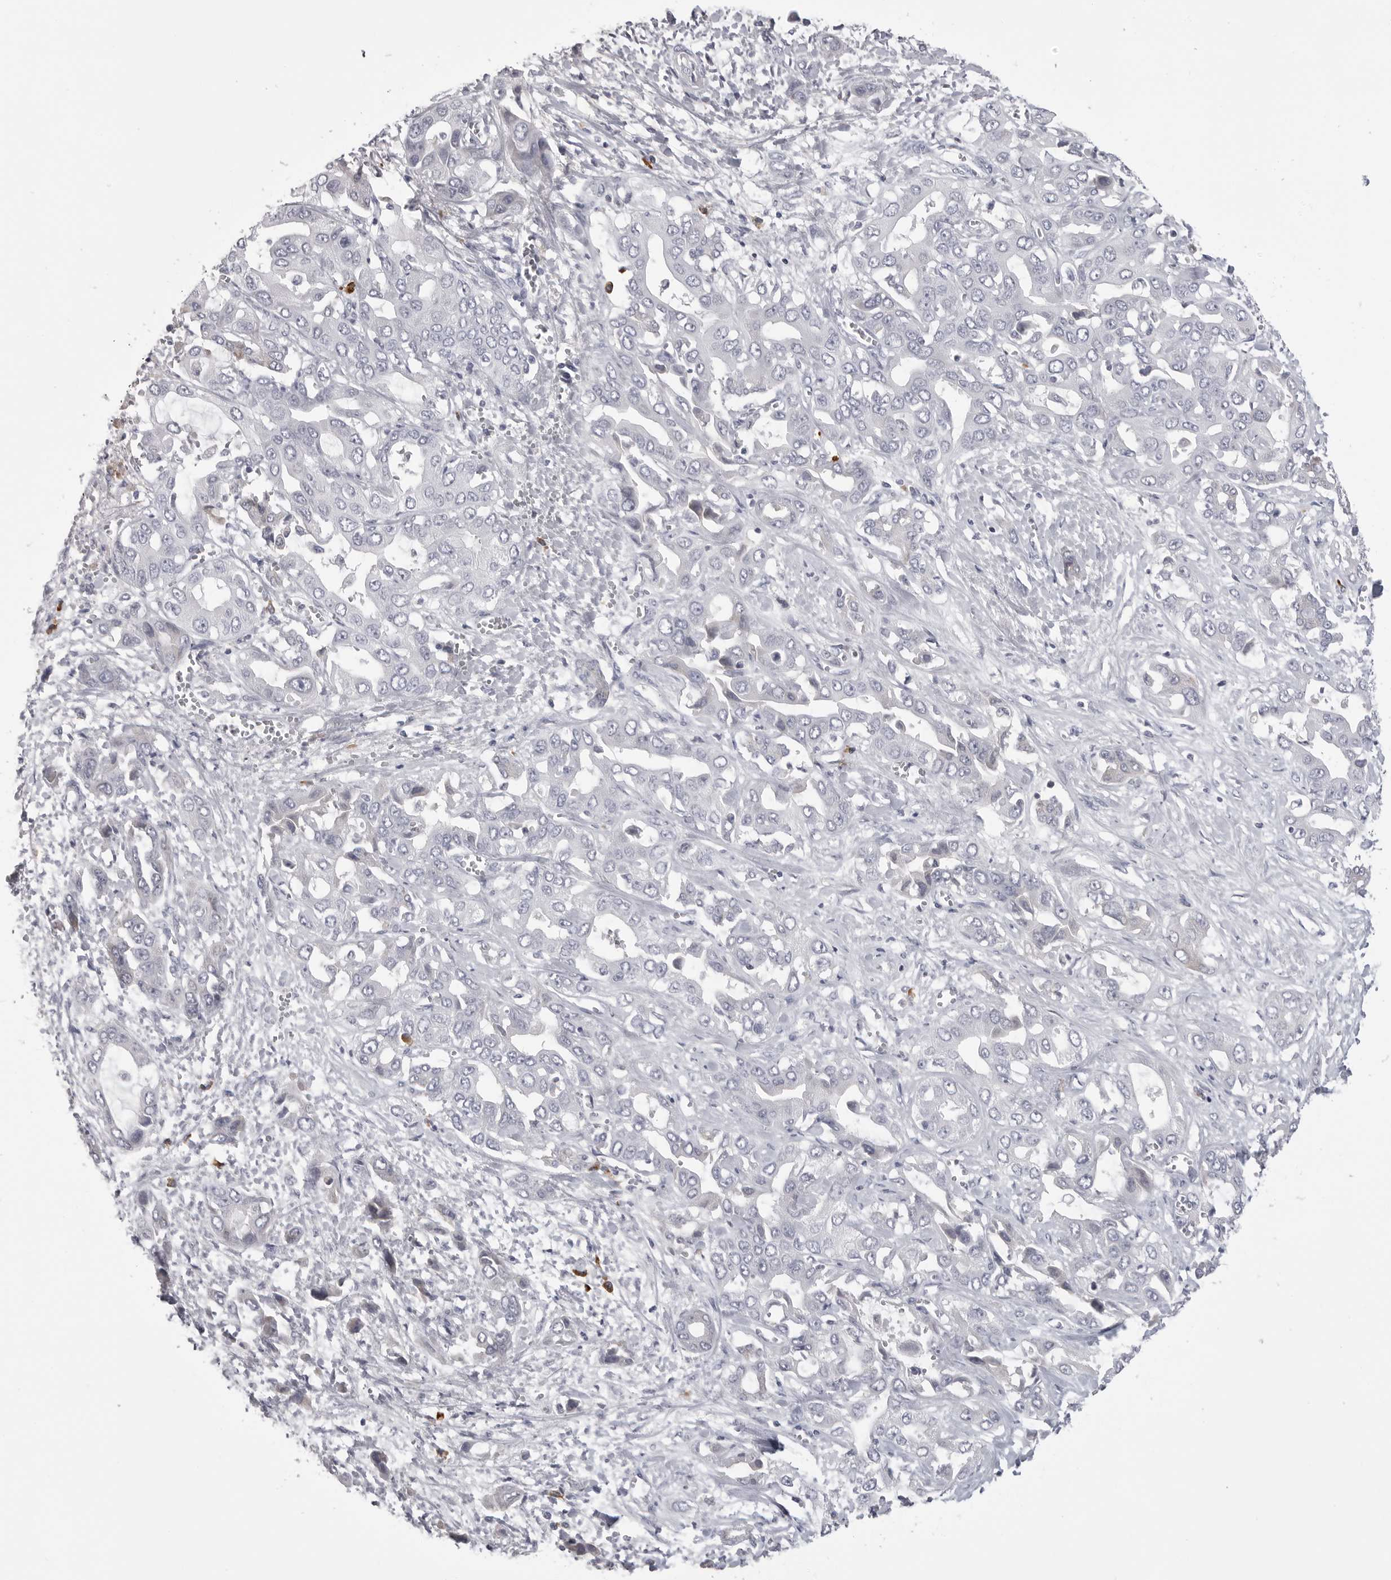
{"staining": {"intensity": "negative", "quantity": "none", "location": "none"}, "tissue": "liver cancer", "cell_type": "Tumor cells", "image_type": "cancer", "snomed": [{"axis": "morphology", "description": "Cholangiocarcinoma"}, {"axis": "topography", "description": "Liver"}], "caption": "An immunohistochemistry (IHC) image of liver cancer is shown. There is no staining in tumor cells of liver cancer.", "gene": "FKBP2", "patient": {"sex": "female", "age": 52}}